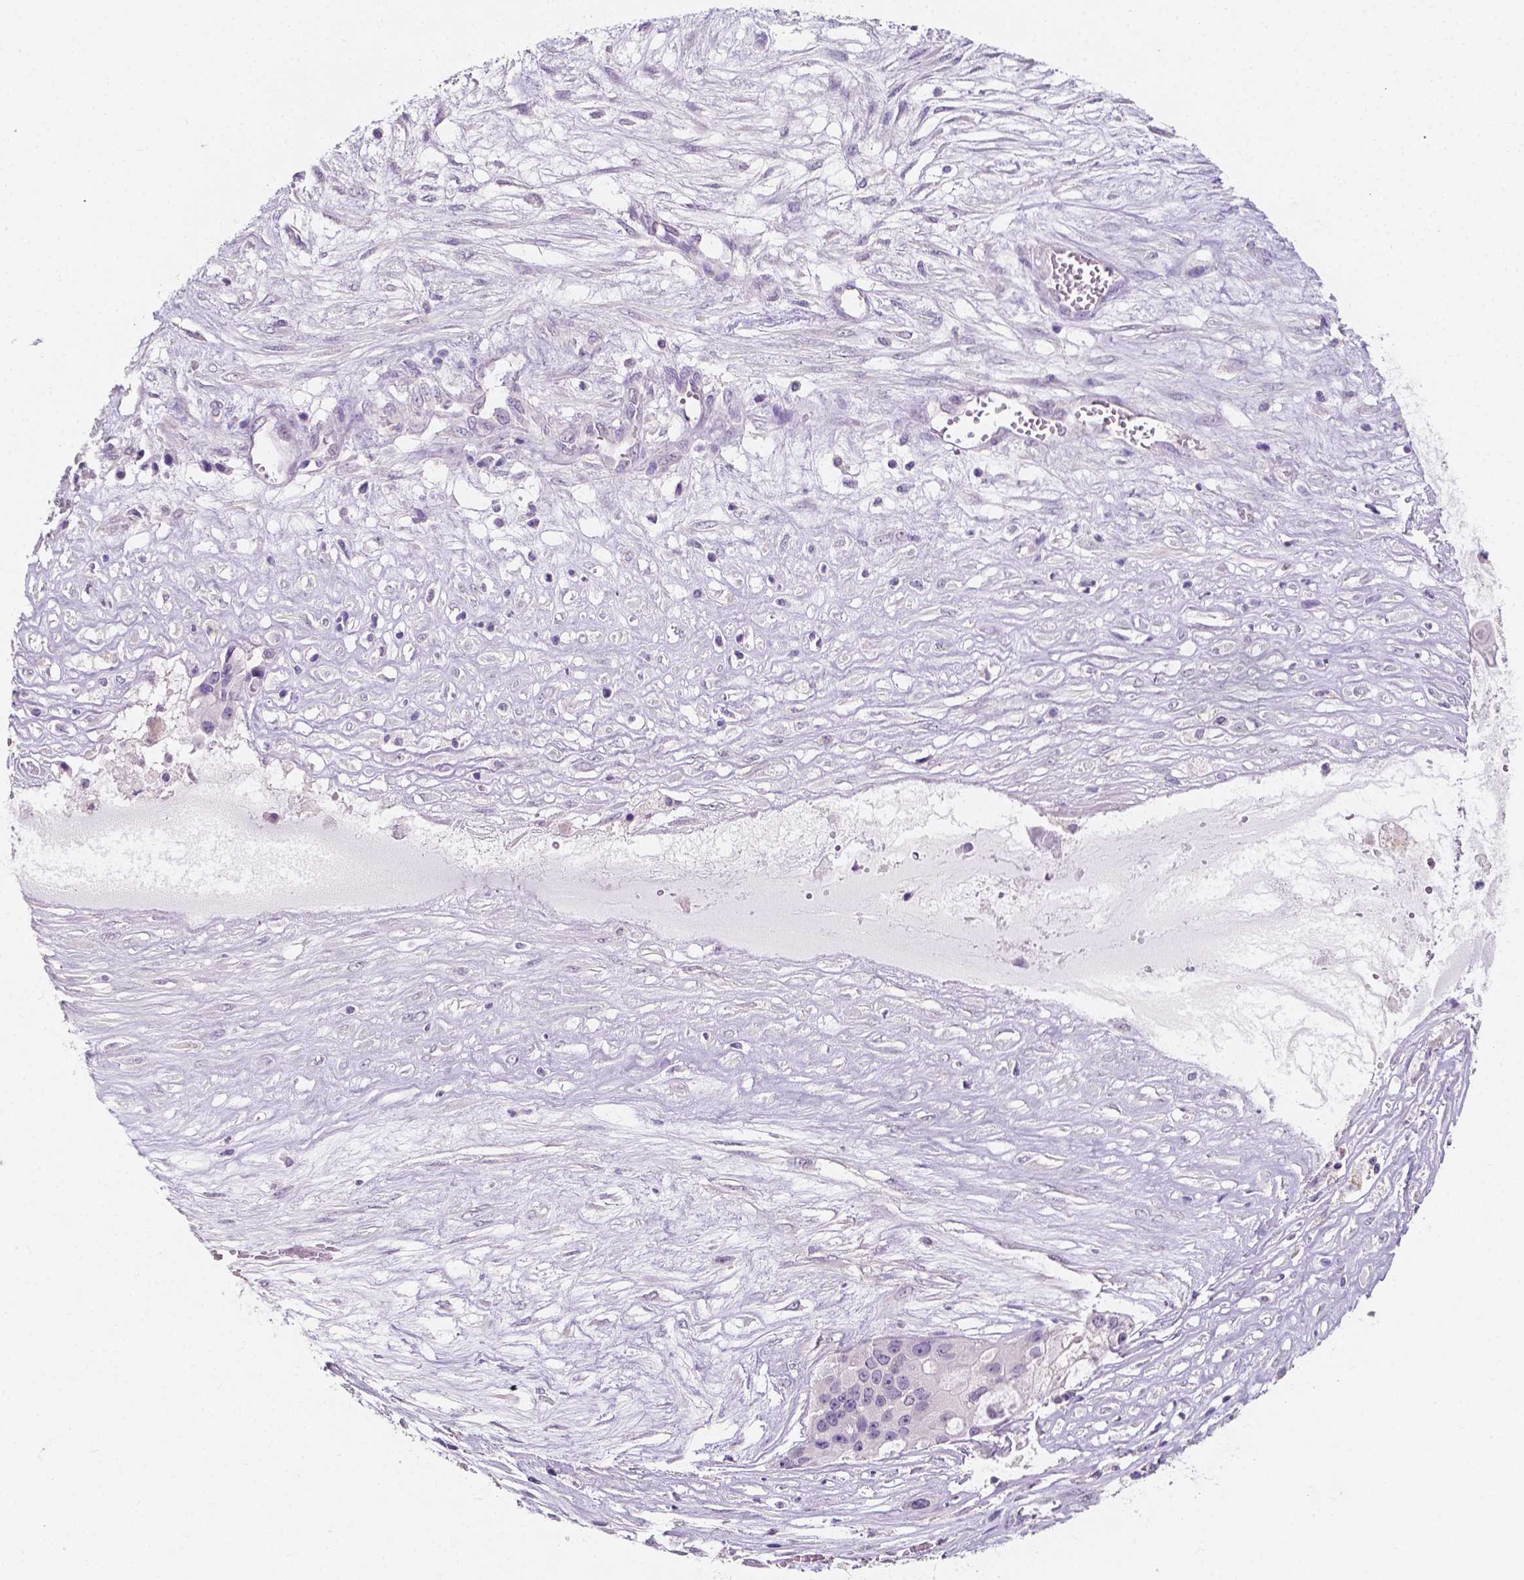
{"staining": {"intensity": "negative", "quantity": "none", "location": "none"}, "tissue": "ovarian cancer", "cell_type": "Tumor cells", "image_type": "cancer", "snomed": [{"axis": "morphology", "description": "Cystadenocarcinoma, serous, NOS"}, {"axis": "topography", "description": "Ovary"}], "caption": "This histopathology image is of ovarian cancer stained with IHC to label a protein in brown with the nuclei are counter-stained blue. There is no staining in tumor cells.", "gene": "TAL1", "patient": {"sex": "female", "age": 56}}